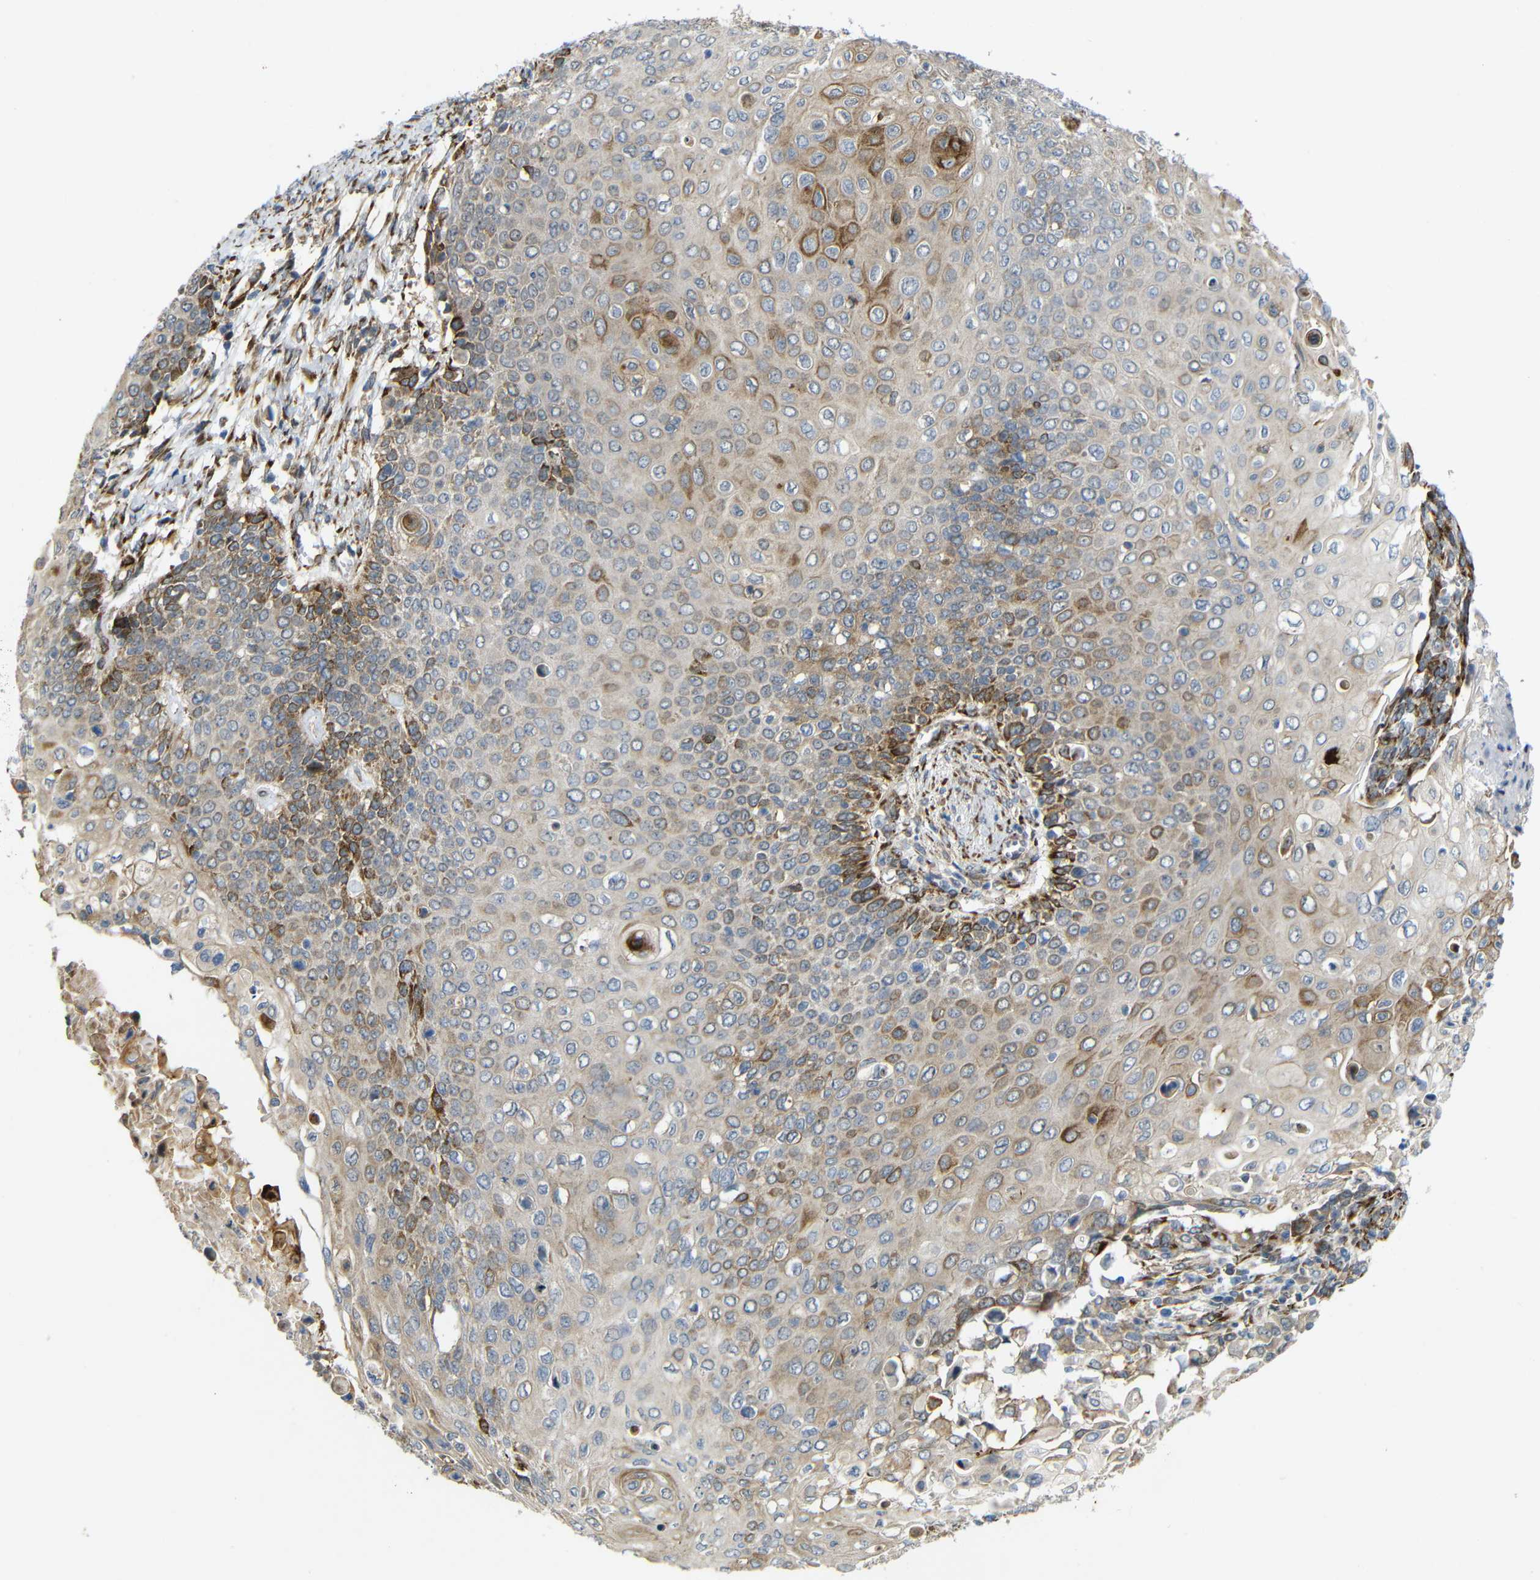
{"staining": {"intensity": "moderate", "quantity": "<25%", "location": "cytoplasmic/membranous"}, "tissue": "cervical cancer", "cell_type": "Tumor cells", "image_type": "cancer", "snomed": [{"axis": "morphology", "description": "Squamous cell carcinoma, NOS"}, {"axis": "topography", "description": "Cervix"}], "caption": "Protein staining of cervical squamous cell carcinoma tissue shows moderate cytoplasmic/membranous positivity in approximately <25% of tumor cells.", "gene": "P3H2", "patient": {"sex": "female", "age": 39}}